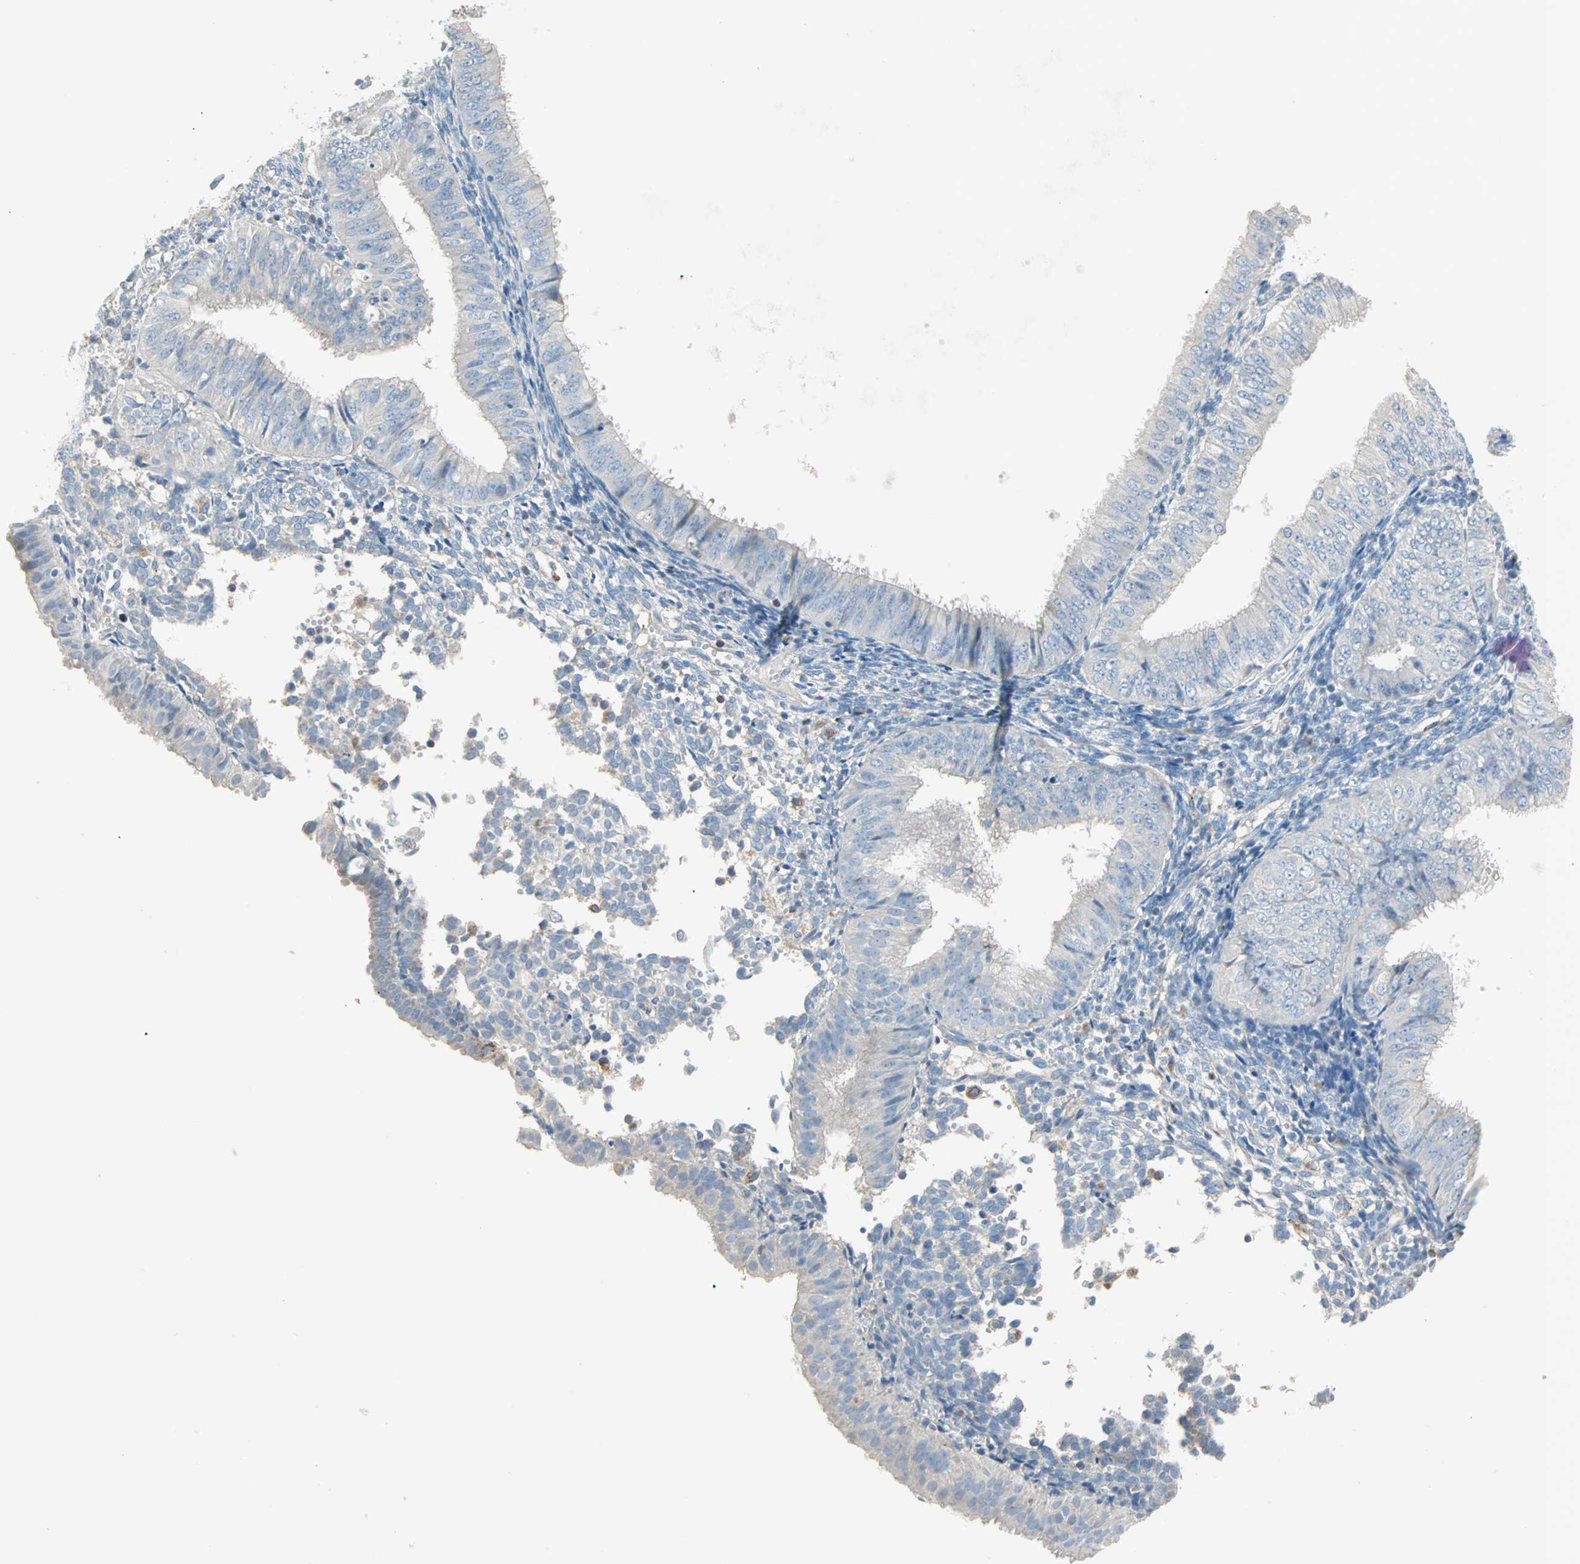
{"staining": {"intensity": "negative", "quantity": "none", "location": "none"}, "tissue": "endometrial cancer", "cell_type": "Tumor cells", "image_type": "cancer", "snomed": [{"axis": "morphology", "description": "Normal tissue, NOS"}, {"axis": "morphology", "description": "Adenocarcinoma, NOS"}, {"axis": "topography", "description": "Endometrium"}], "caption": "Tumor cells are negative for brown protein staining in endometrial cancer (adenocarcinoma).", "gene": "ACVRL1", "patient": {"sex": "female", "age": 53}}